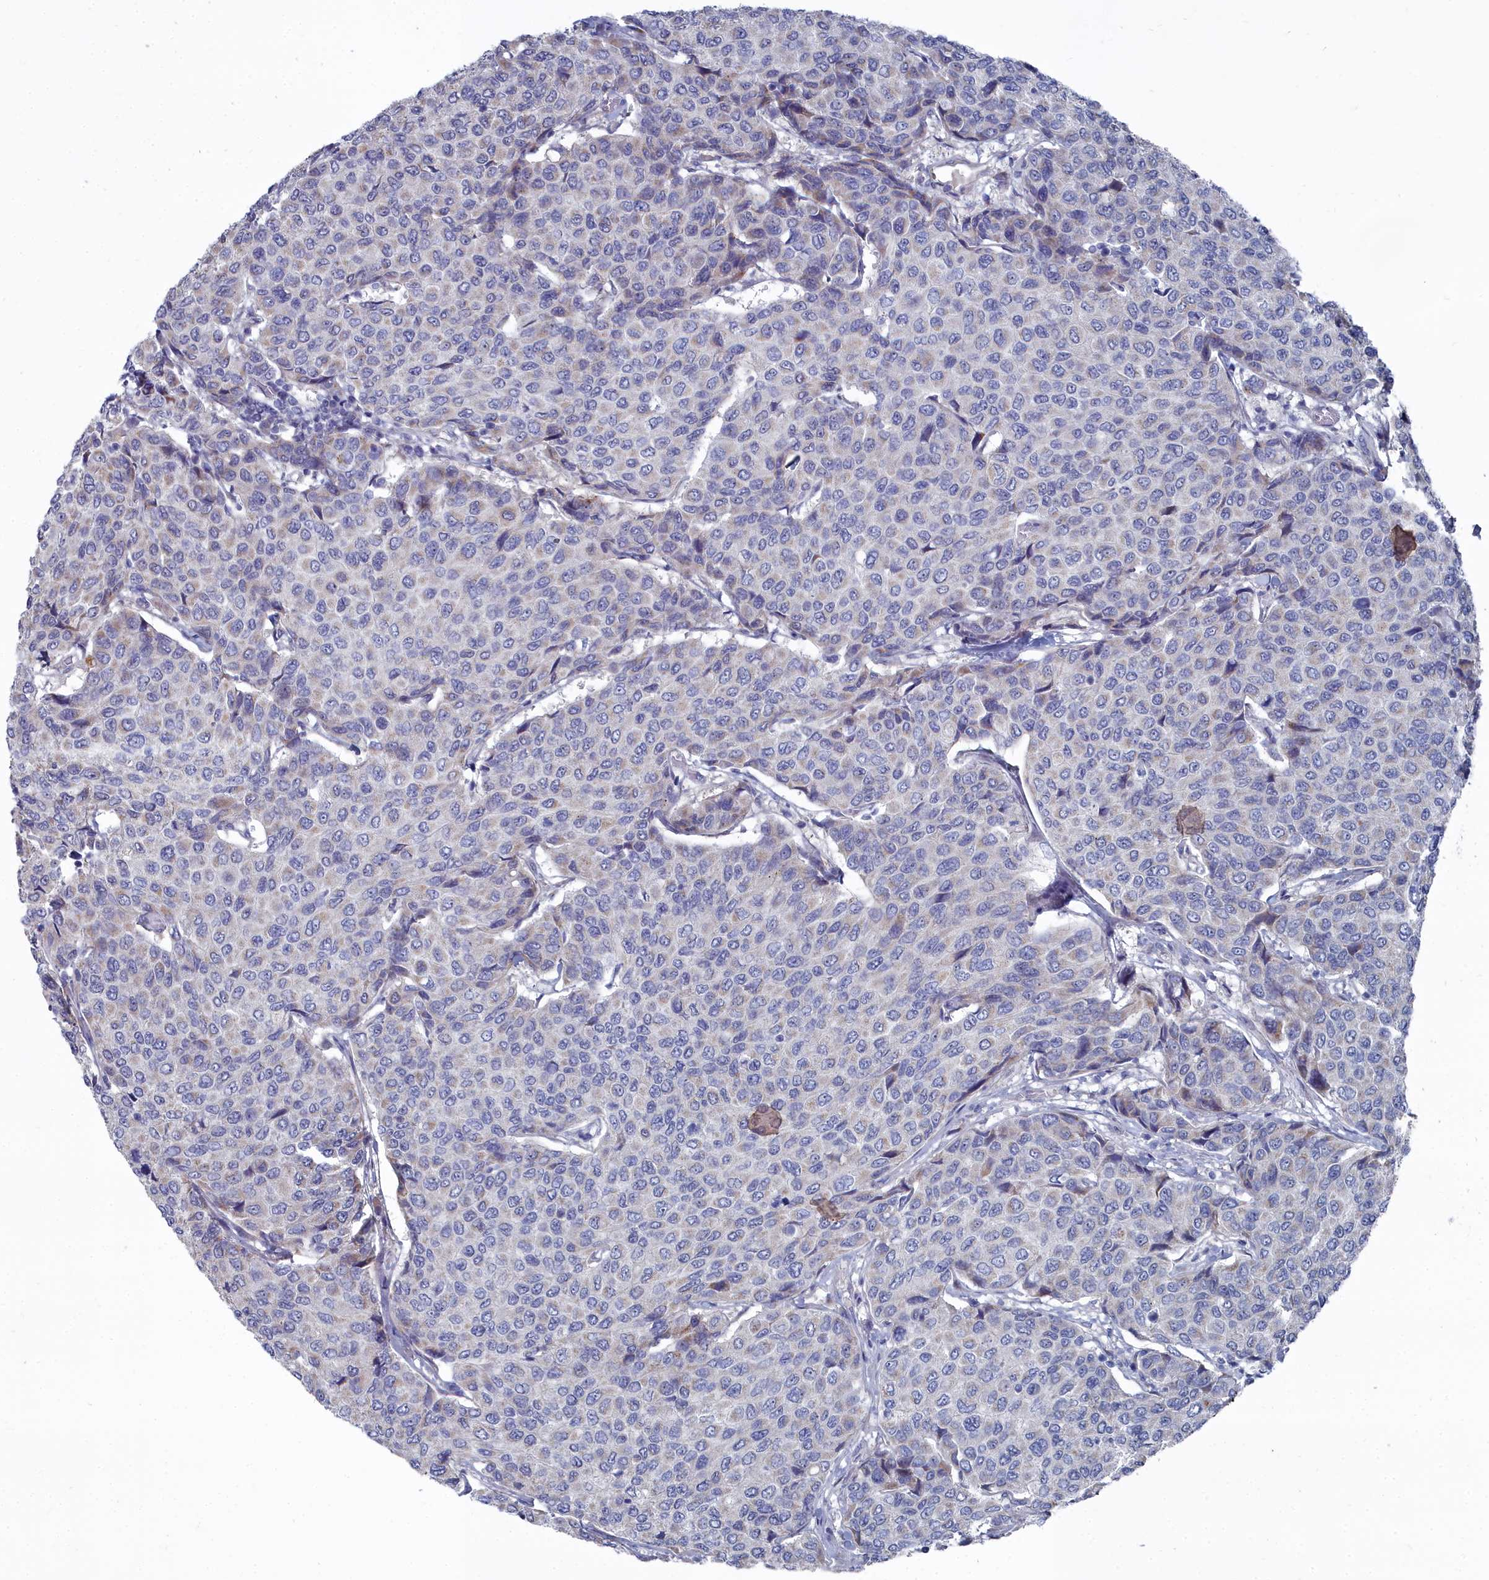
{"staining": {"intensity": "weak", "quantity": "<25%", "location": "cytoplasmic/membranous"}, "tissue": "breast cancer", "cell_type": "Tumor cells", "image_type": "cancer", "snomed": [{"axis": "morphology", "description": "Duct carcinoma"}, {"axis": "topography", "description": "Breast"}], "caption": "Tumor cells are negative for brown protein staining in breast cancer.", "gene": "SHISAL2A", "patient": {"sex": "female", "age": 55}}